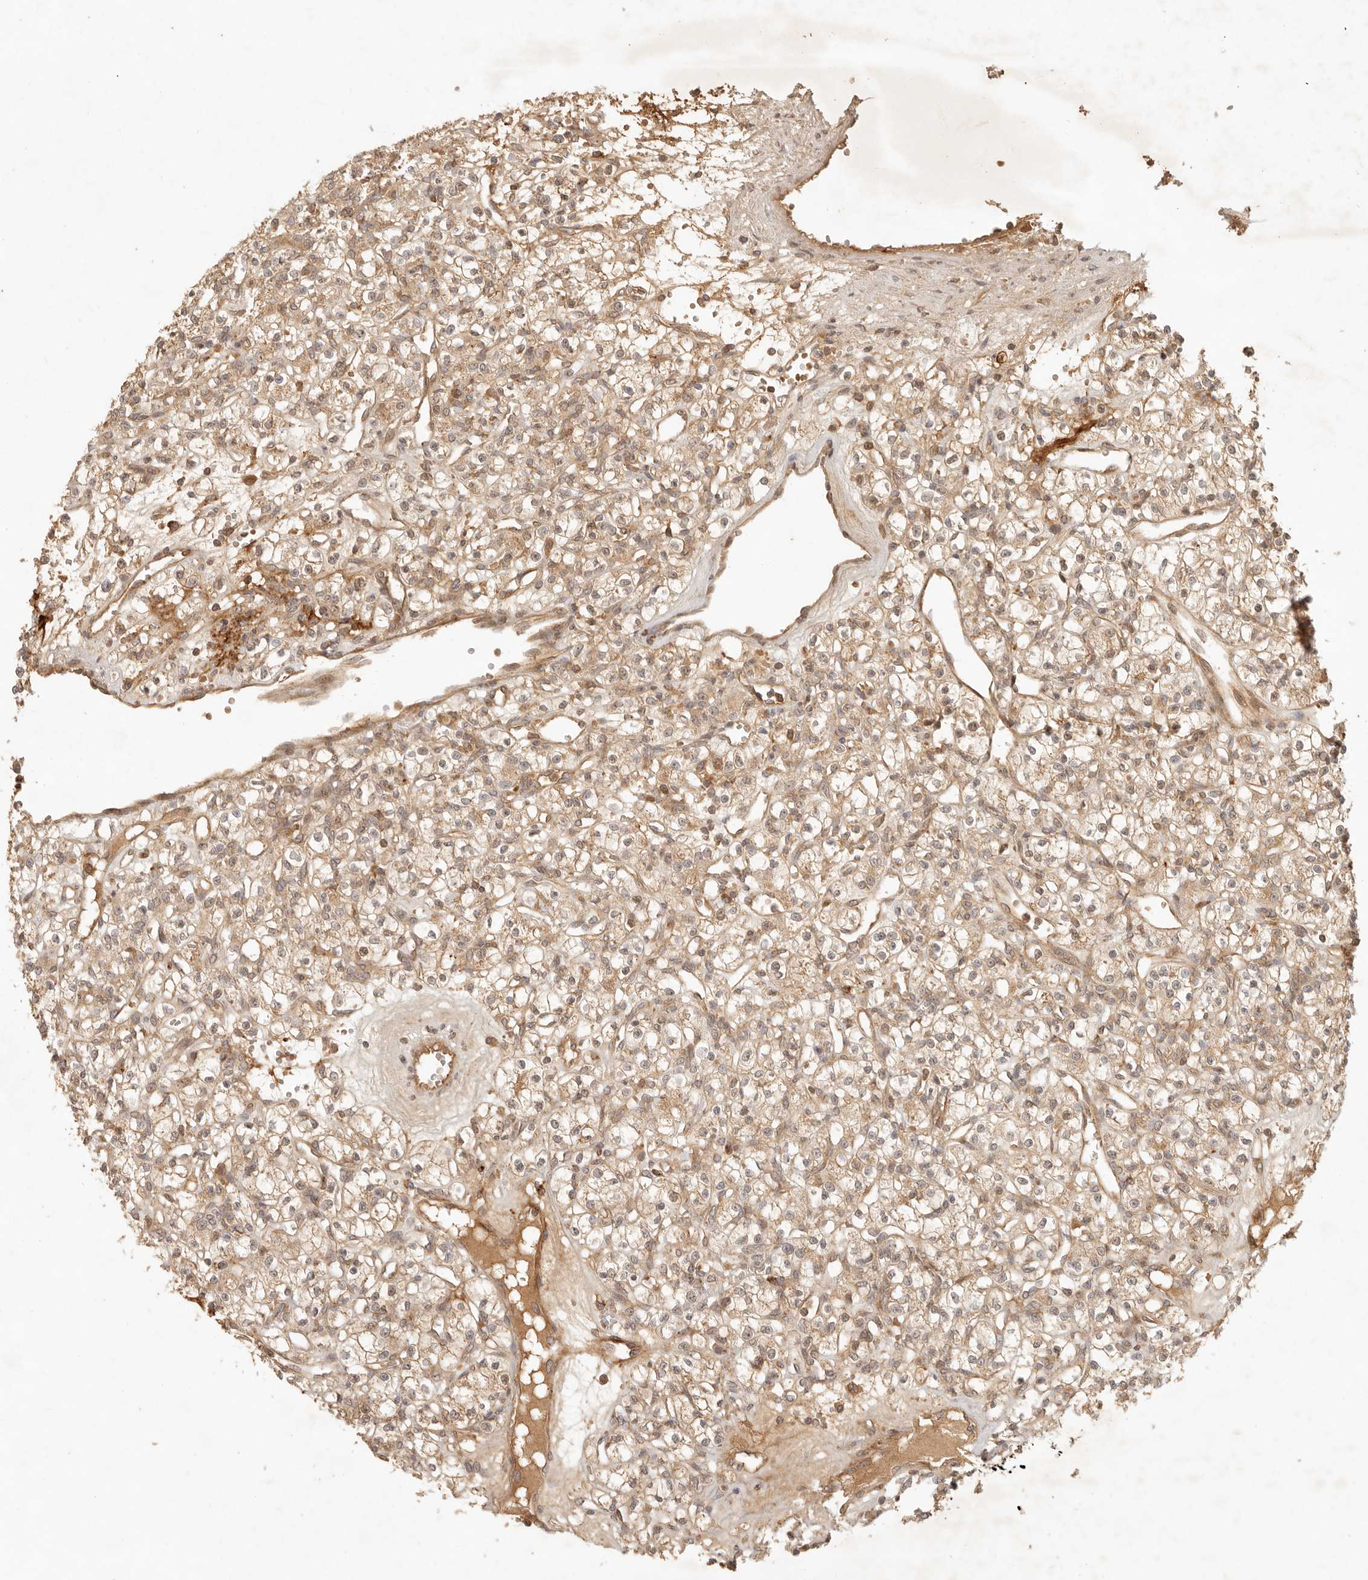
{"staining": {"intensity": "moderate", "quantity": ">75%", "location": "cytoplasmic/membranous"}, "tissue": "renal cancer", "cell_type": "Tumor cells", "image_type": "cancer", "snomed": [{"axis": "morphology", "description": "Adenocarcinoma, NOS"}, {"axis": "topography", "description": "Kidney"}], "caption": "A photomicrograph of human adenocarcinoma (renal) stained for a protein exhibits moderate cytoplasmic/membranous brown staining in tumor cells.", "gene": "ANKRD61", "patient": {"sex": "female", "age": 59}}